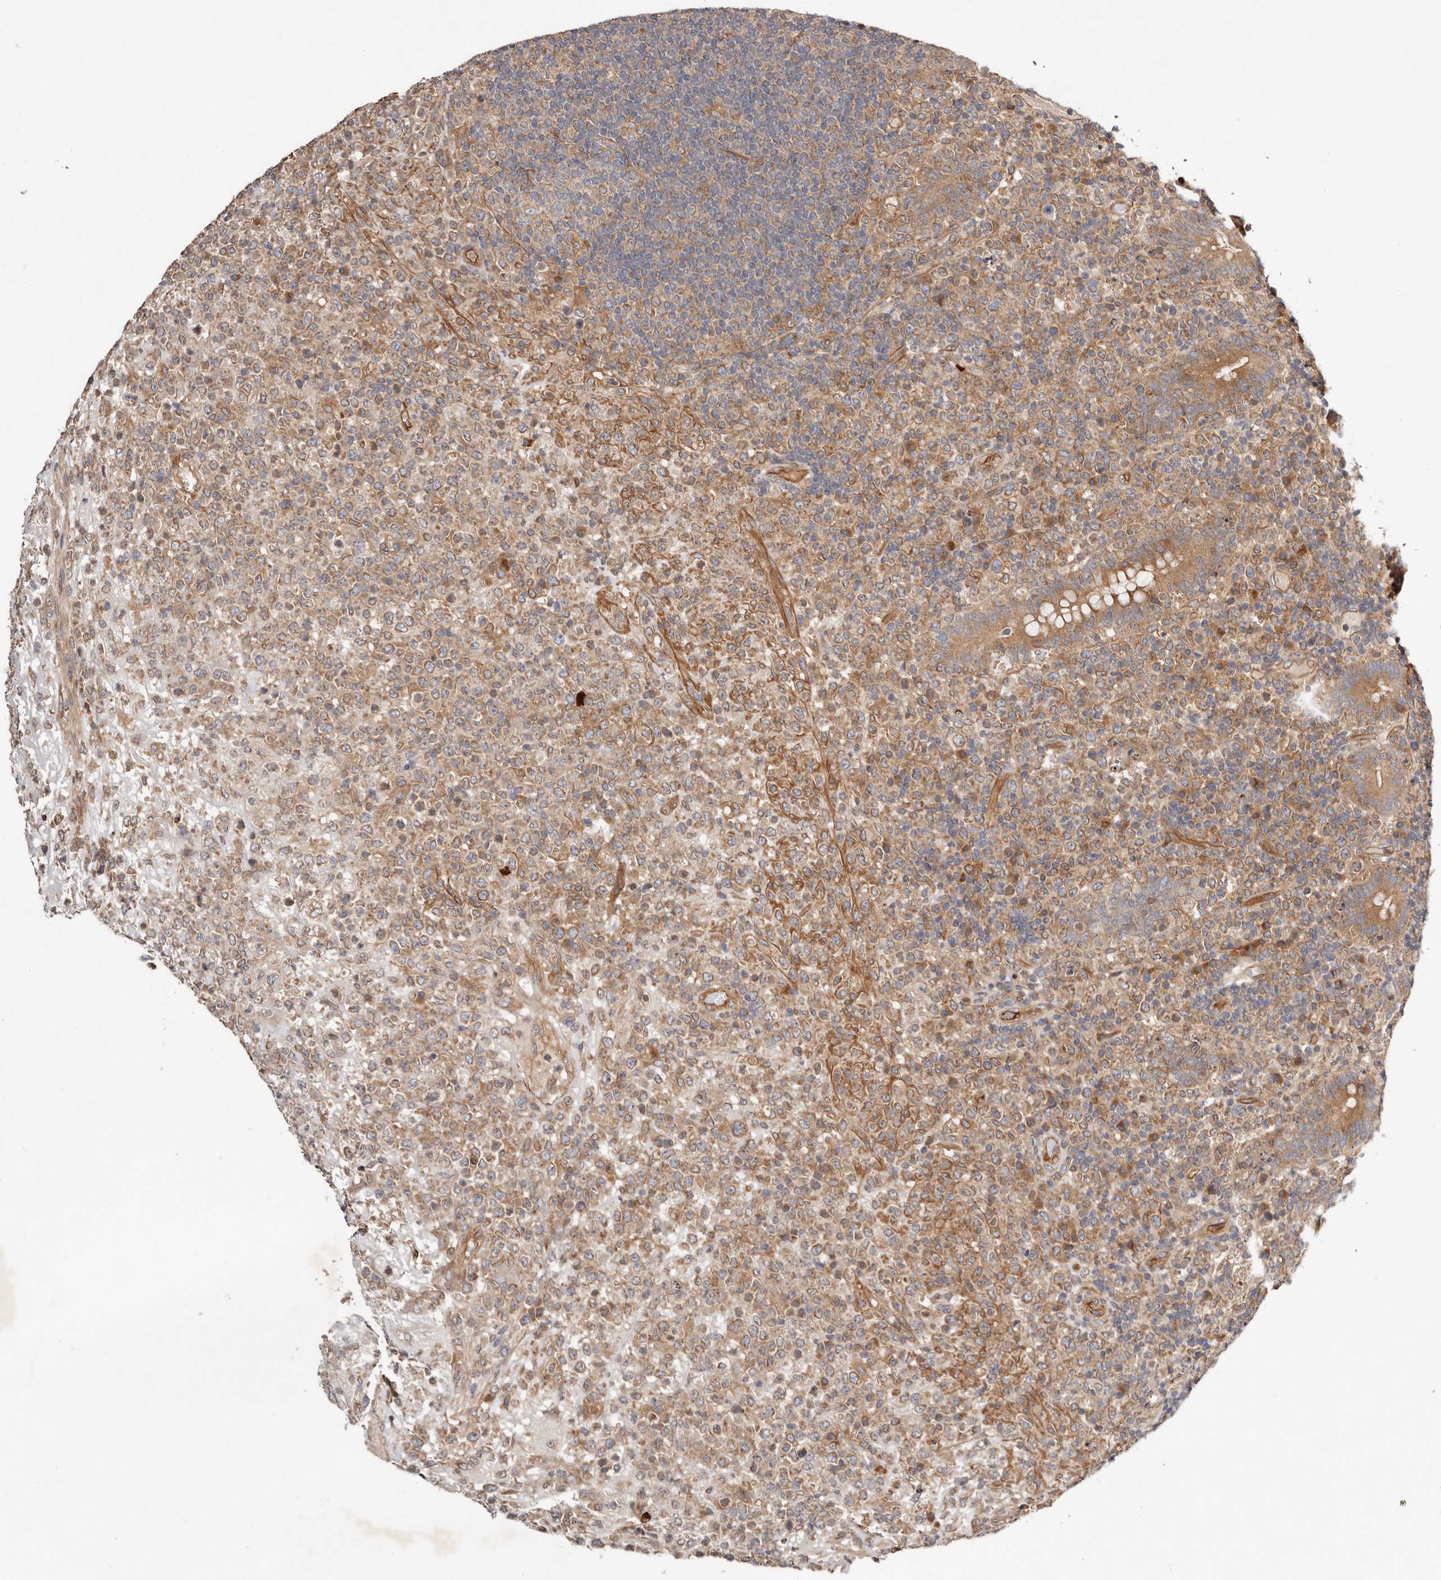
{"staining": {"intensity": "moderate", "quantity": ">75%", "location": "cytoplasmic/membranous"}, "tissue": "lymphoma", "cell_type": "Tumor cells", "image_type": "cancer", "snomed": [{"axis": "morphology", "description": "Malignant lymphoma, non-Hodgkin's type, High grade"}, {"axis": "topography", "description": "Colon"}], "caption": "DAB (3,3'-diaminobenzidine) immunohistochemical staining of malignant lymphoma, non-Hodgkin's type (high-grade) shows moderate cytoplasmic/membranous protein expression in approximately >75% of tumor cells. (Brightfield microscopy of DAB IHC at high magnification).", "gene": "MACF1", "patient": {"sex": "female", "age": 53}}